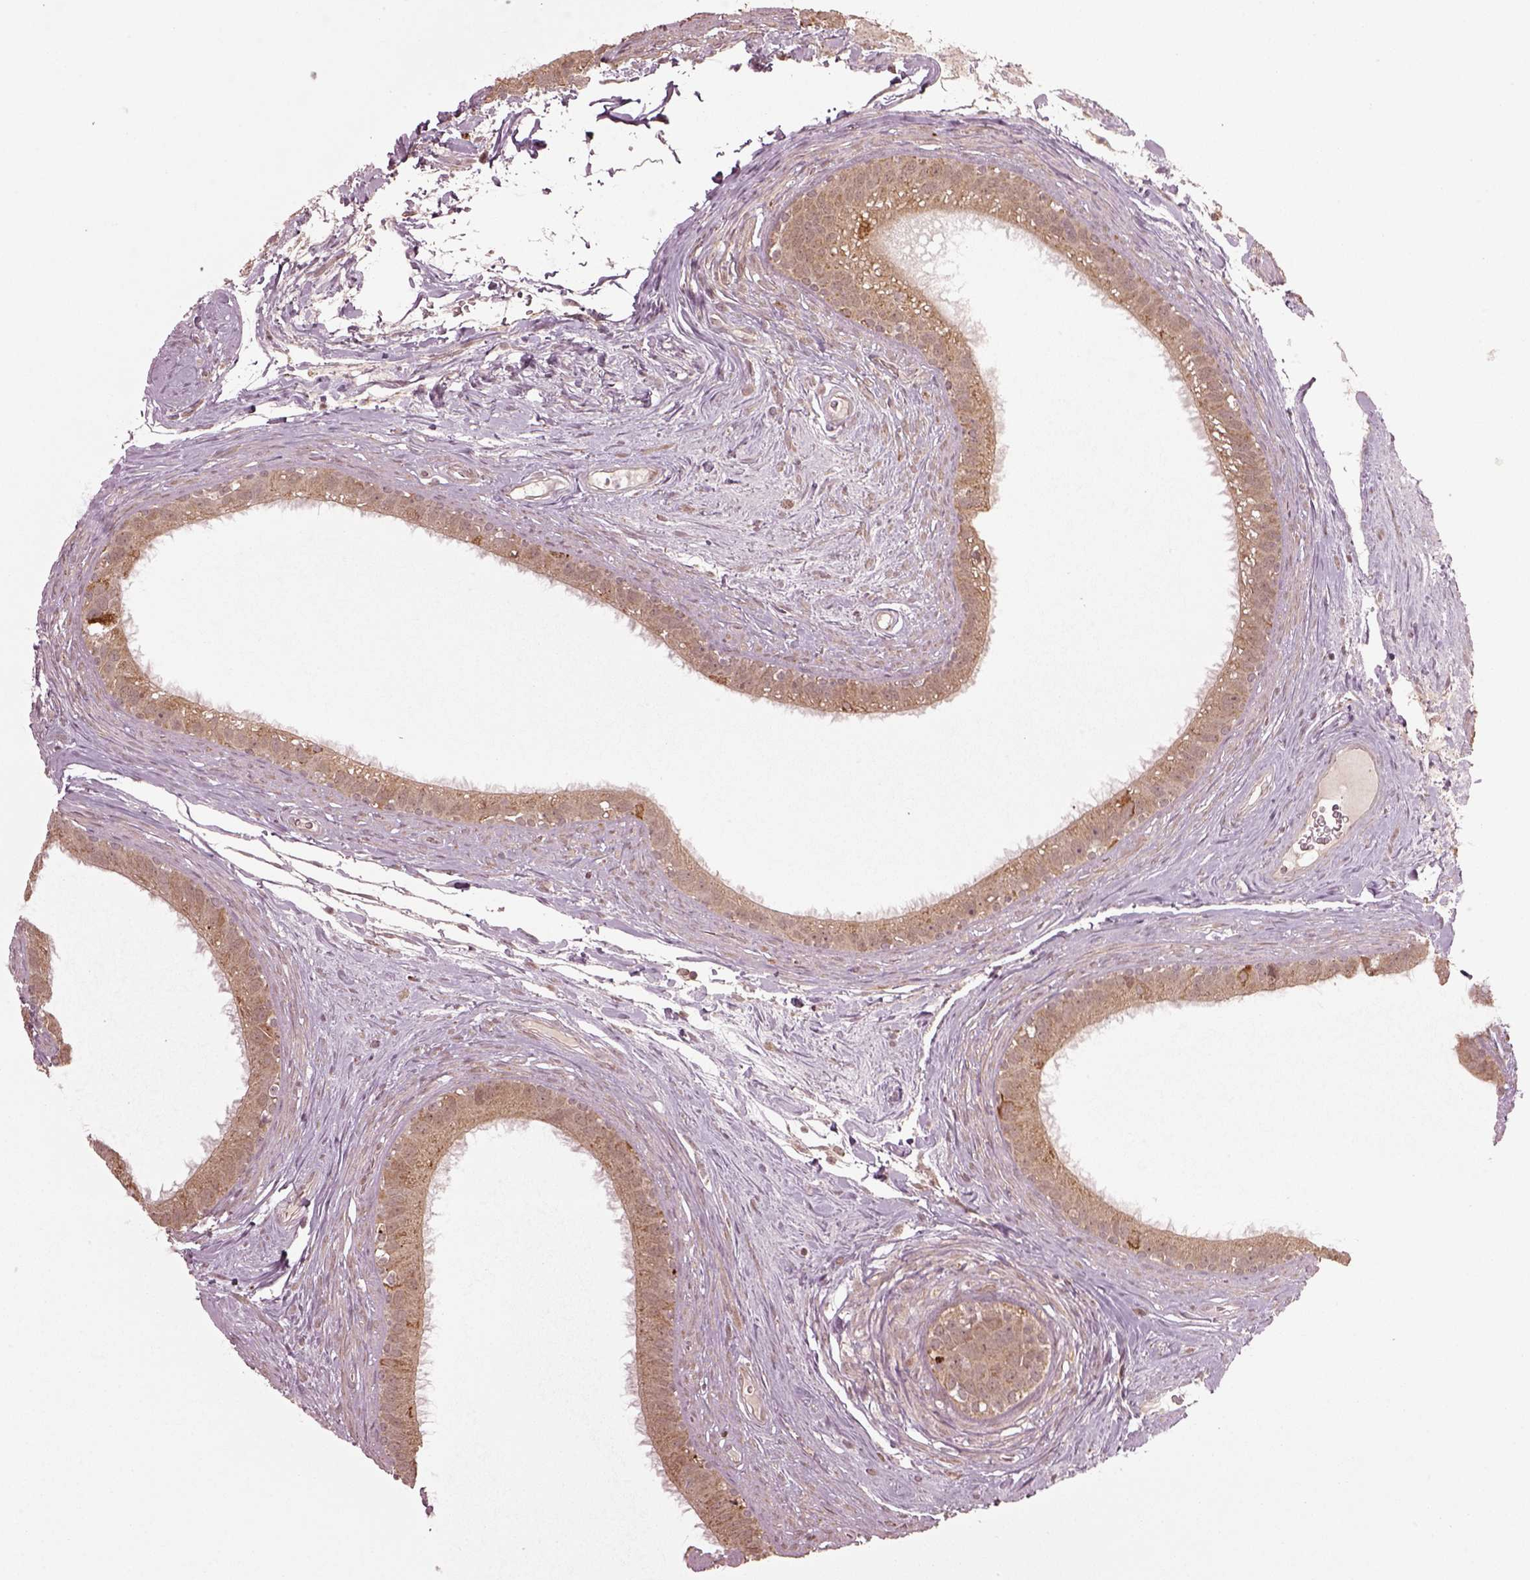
{"staining": {"intensity": "moderate", "quantity": ">75%", "location": "cytoplasmic/membranous"}, "tissue": "epididymis", "cell_type": "Glandular cells", "image_type": "normal", "snomed": [{"axis": "morphology", "description": "Normal tissue, NOS"}, {"axis": "topography", "description": "Epididymis"}], "caption": "Immunohistochemical staining of unremarkable epididymis reveals moderate cytoplasmic/membranous protein positivity in about >75% of glandular cells.", "gene": "SEL1L3", "patient": {"sex": "male", "age": 59}}